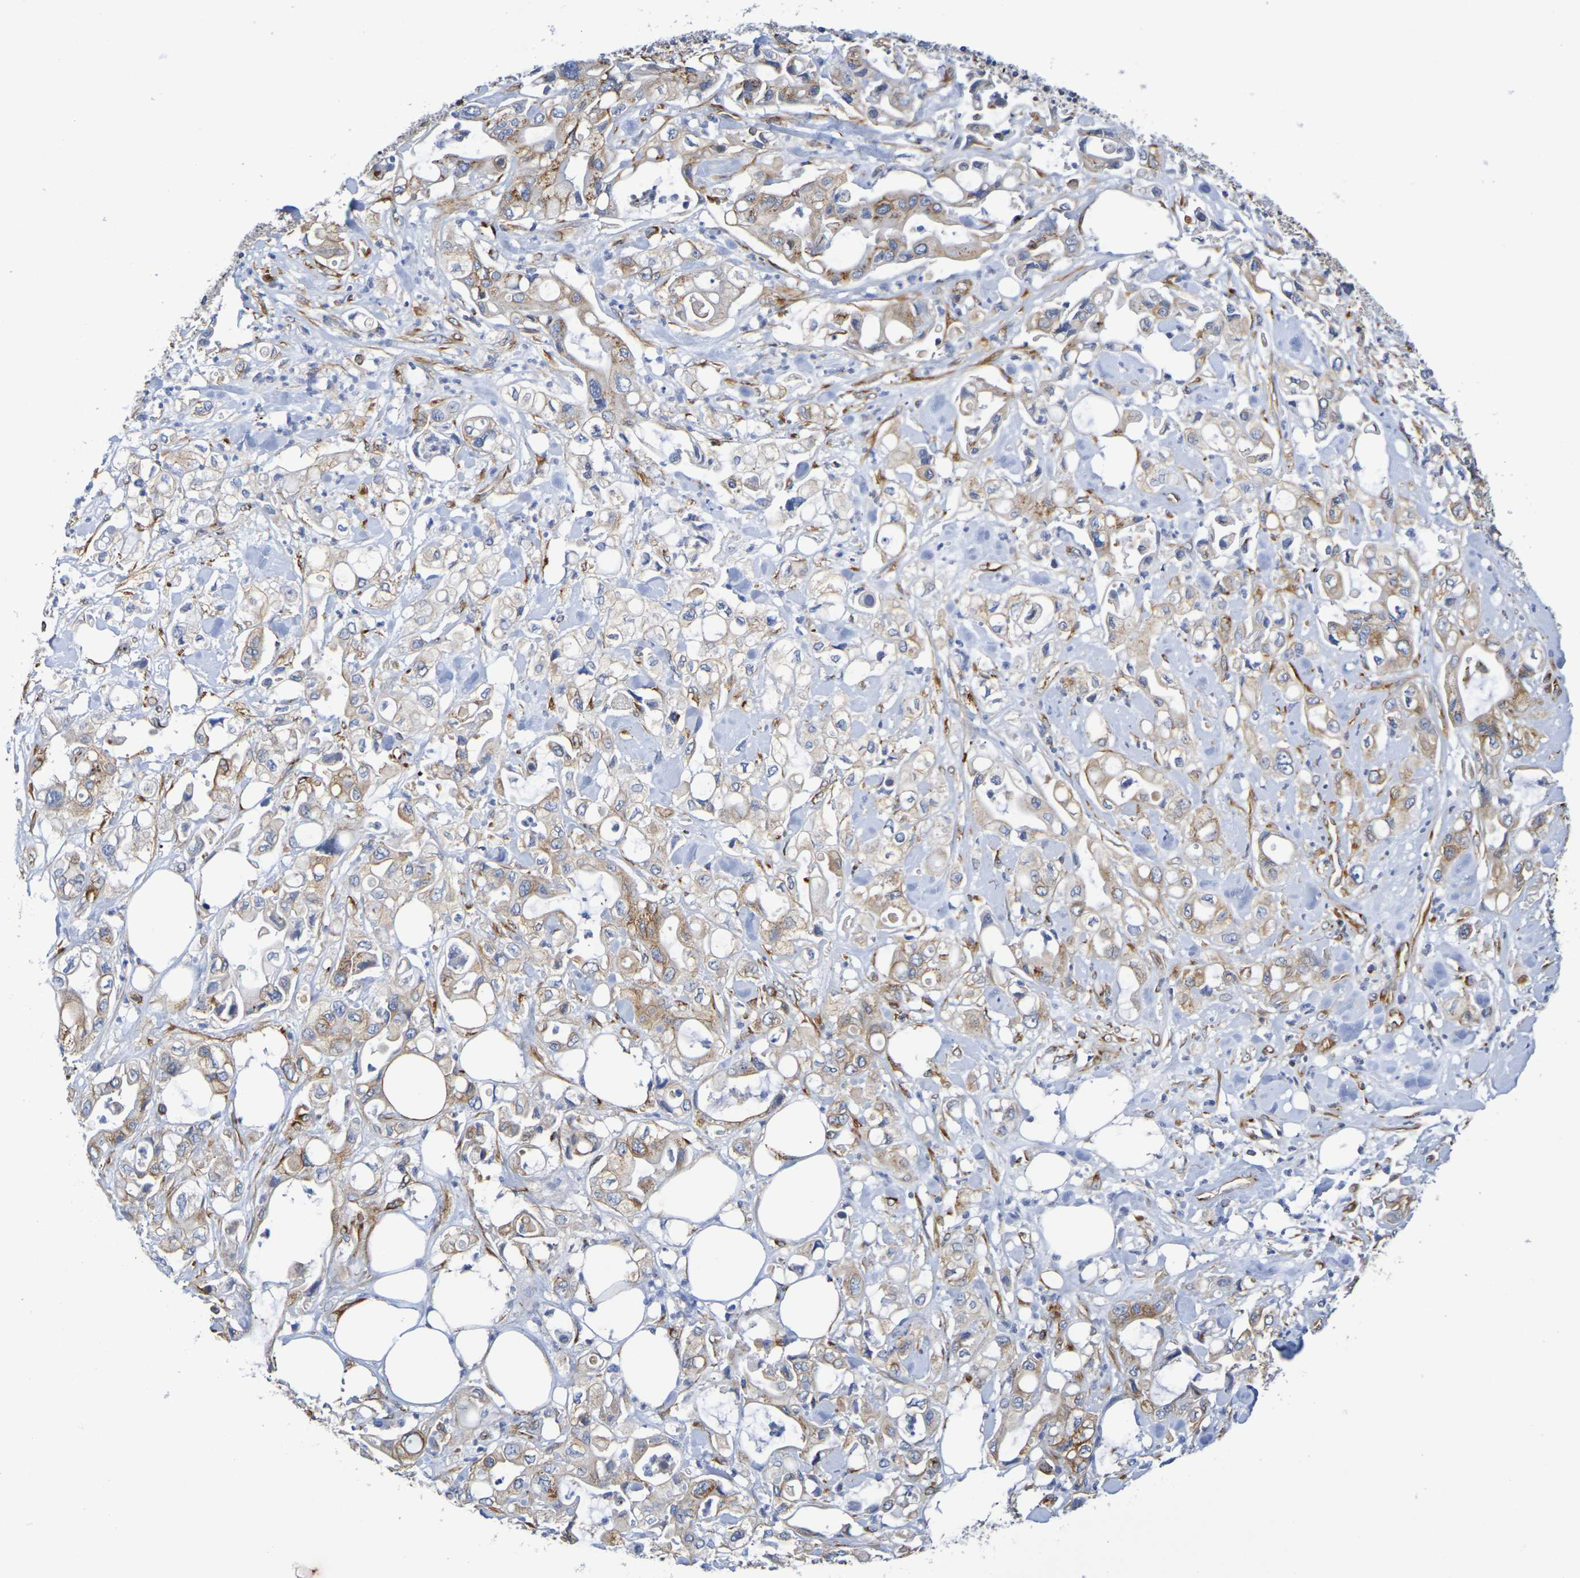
{"staining": {"intensity": "moderate", "quantity": "25%-75%", "location": "cytoplasmic/membranous"}, "tissue": "pancreatic cancer", "cell_type": "Tumor cells", "image_type": "cancer", "snomed": [{"axis": "morphology", "description": "Adenocarcinoma, NOS"}, {"axis": "topography", "description": "Pancreas"}], "caption": "Brown immunohistochemical staining in human pancreatic adenocarcinoma displays moderate cytoplasmic/membranous expression in about 25%-75% of tumor cells.", "gene": "DCP2", "patient": {"sex": "male", "age": 70}}